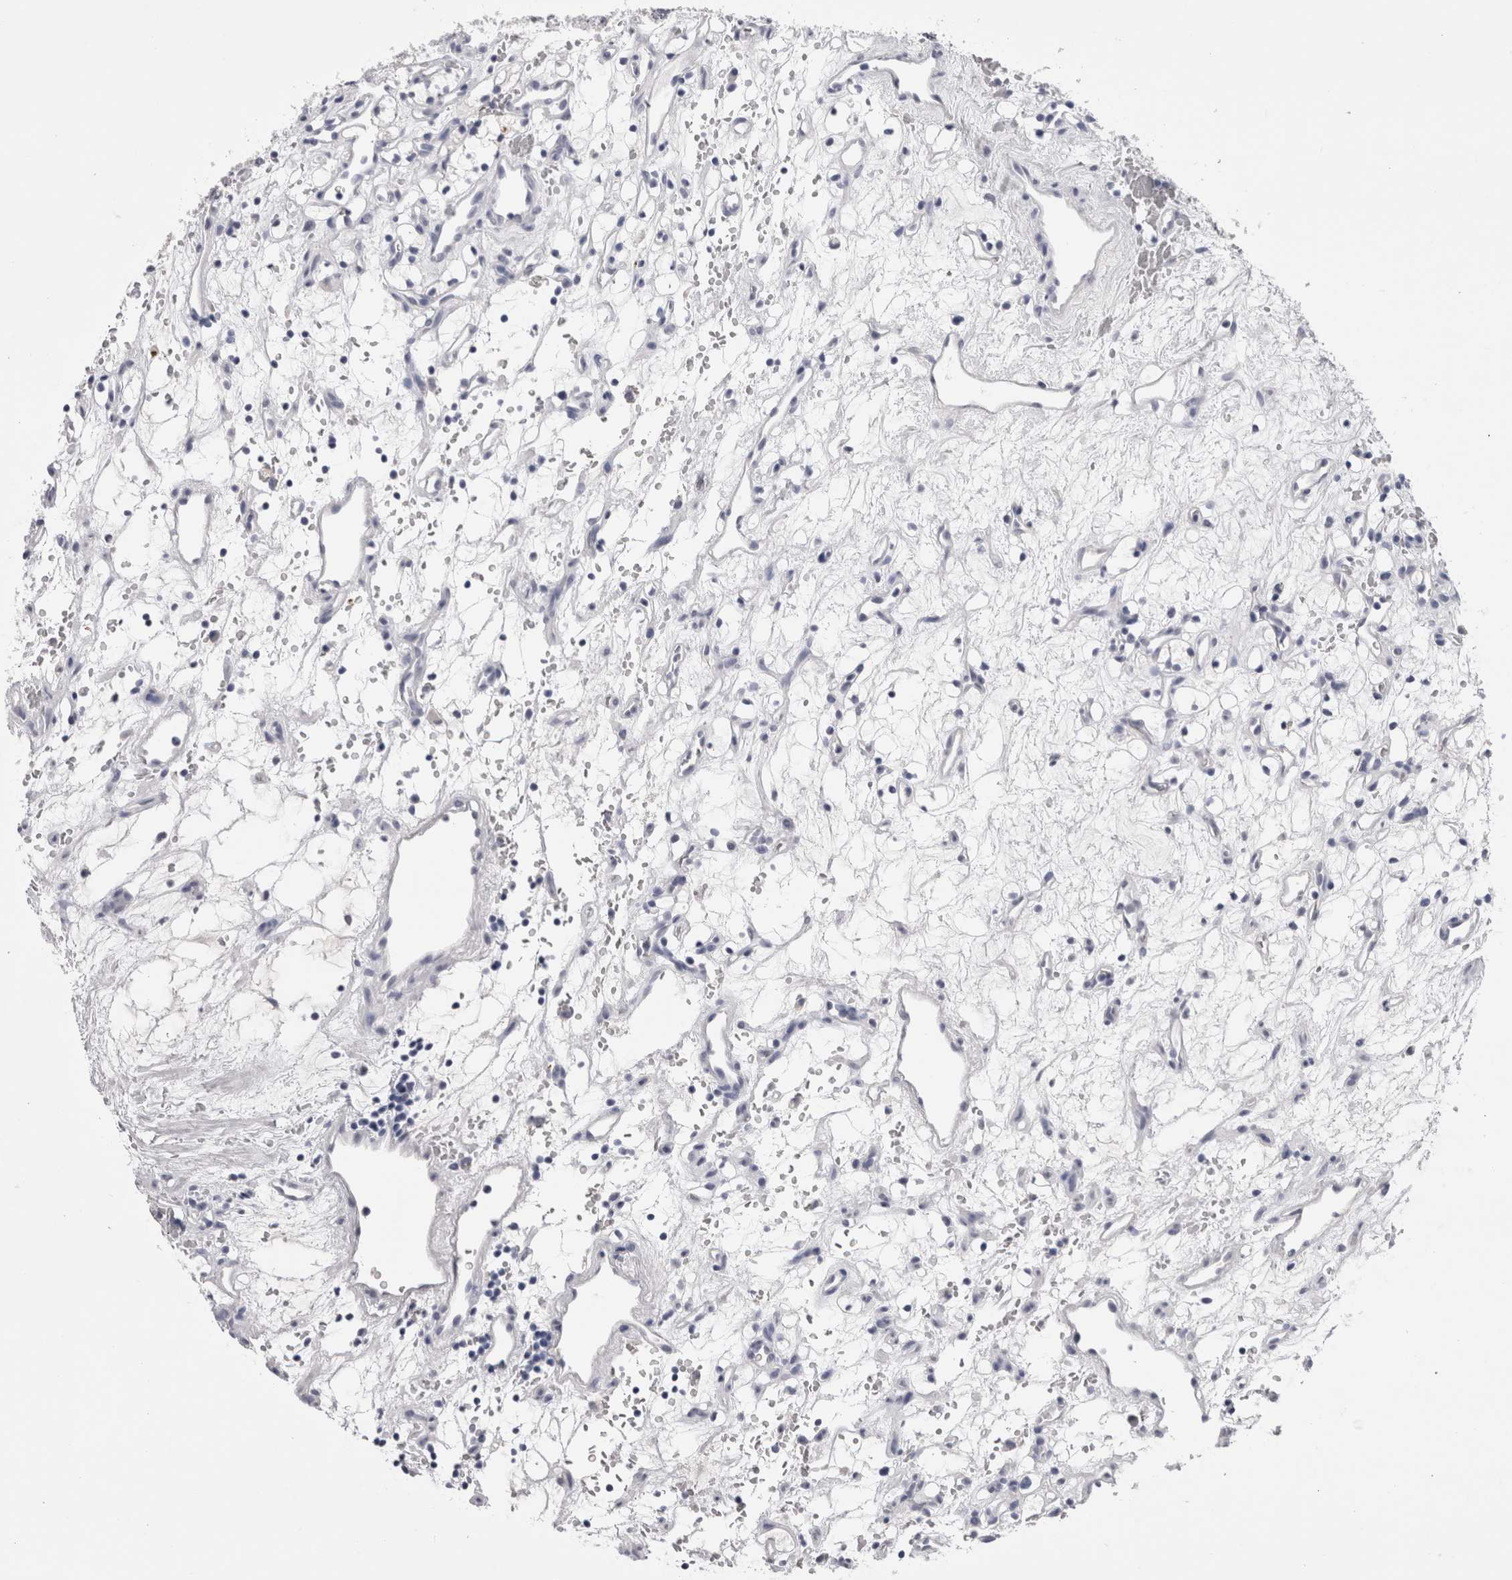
{"staining": {"intensity": "negative", "quantity": "none", "location": "none"}, "tissue": "renal cancer", "cell_type": "Tumor cells", "image_type": "cancer", "snomed": [{"axis": "morphology", "description": "Adenocarcinoma, NOS"}, {"axis": "topography", "description": "Kidney"}], "caption": "Renal adenocarcinoma was stained to show a protein in brown. There is no significant positivity in tumor cells.", "gene": "CDHR5", "patient": {"sex": "female", "age": 60}}